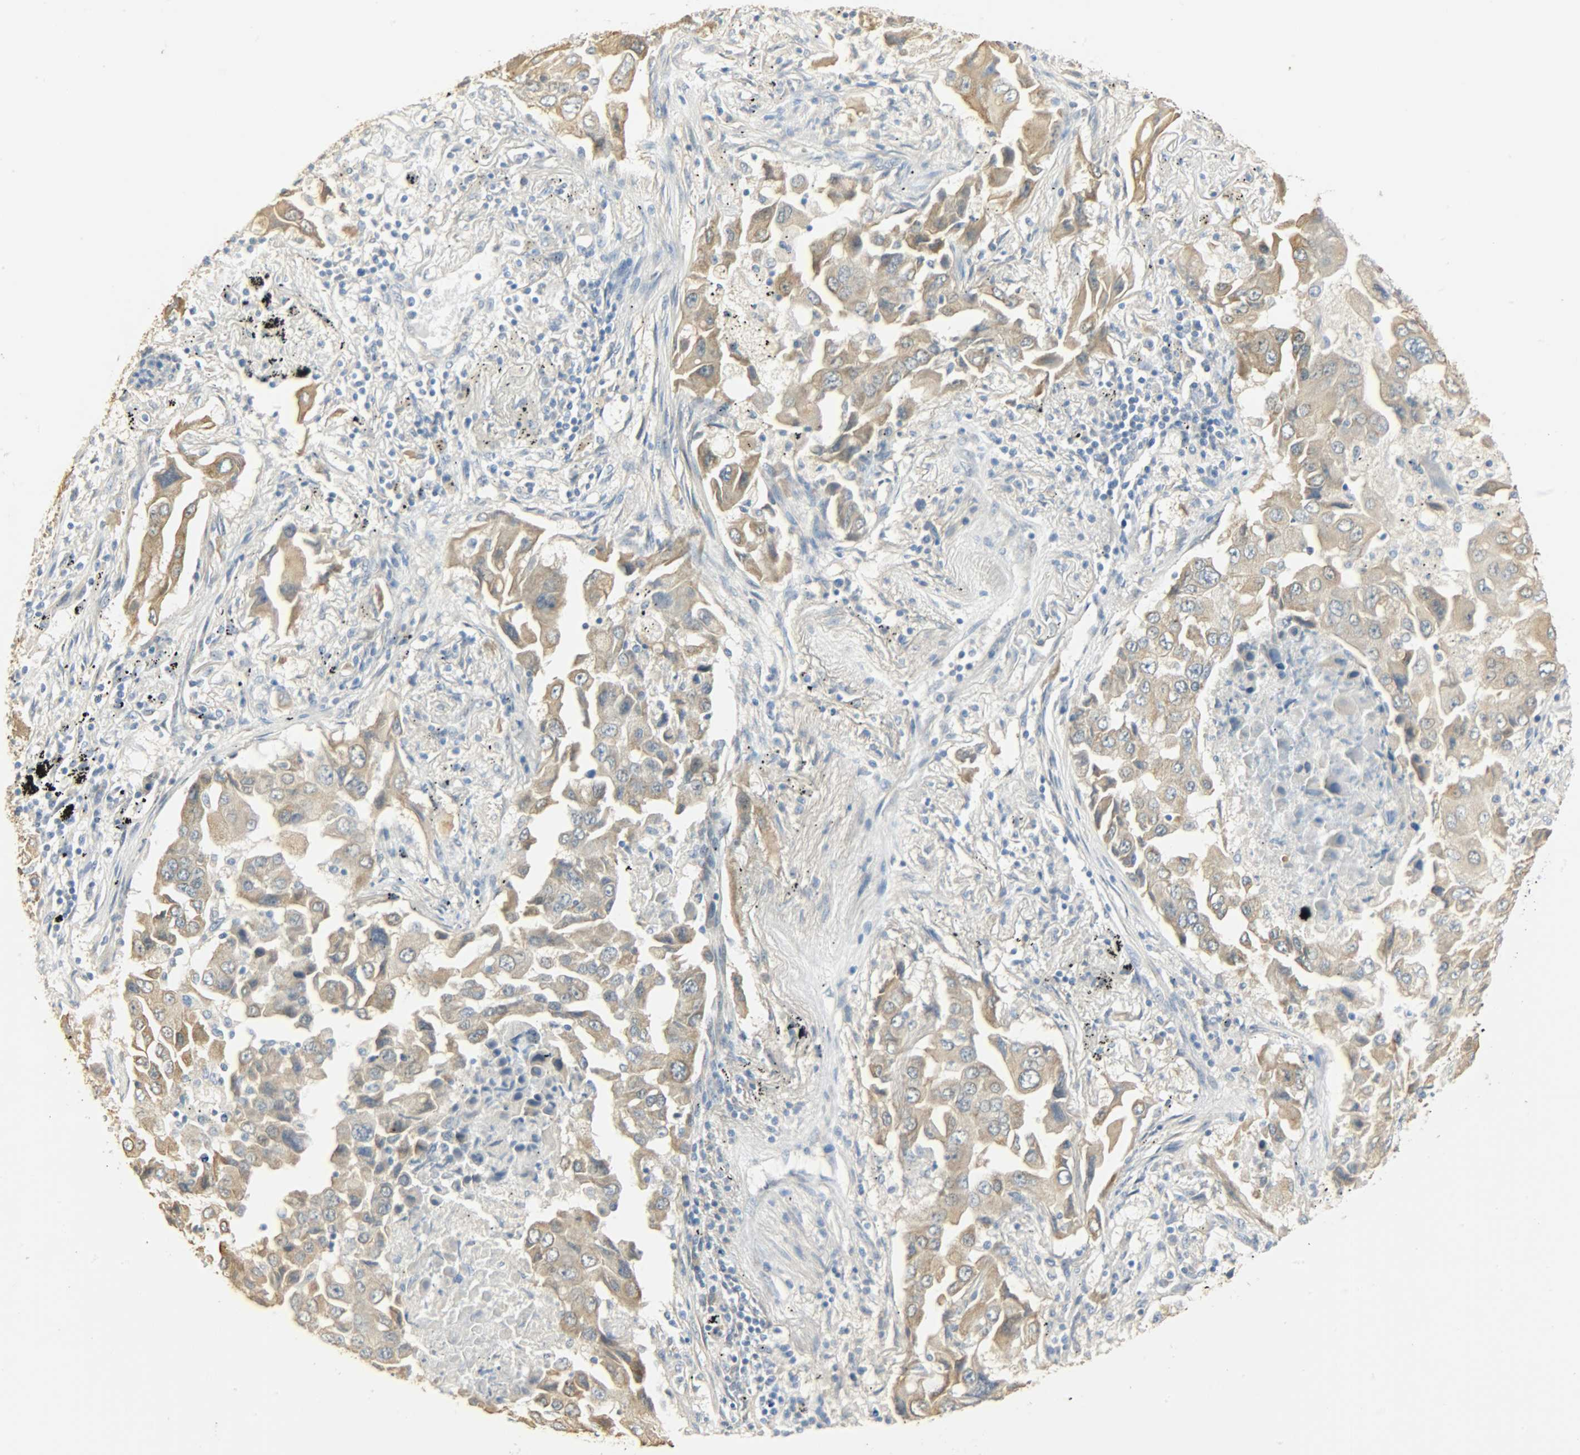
{"staining": {"intensity": "moderate", "quantity": ">75%", "location": "cytoplasmic/membranous"}, "tissue": "lung cancer", "cell_type": "Tumor cells", "image_type": "cancer", "snomed": [{"axis": "morphology", "description": "Adenocarcinoma, NOS"}, {"axis": "topography", "description": "Lung"}], "caption": "Immunohistochemical staining of human lung cancer displays moderate cytoplasmic/membranous protein staining in approximately >75% of tumor cells.", "gene": "USP13", "patient": {"sex": "female", "age": 65}}